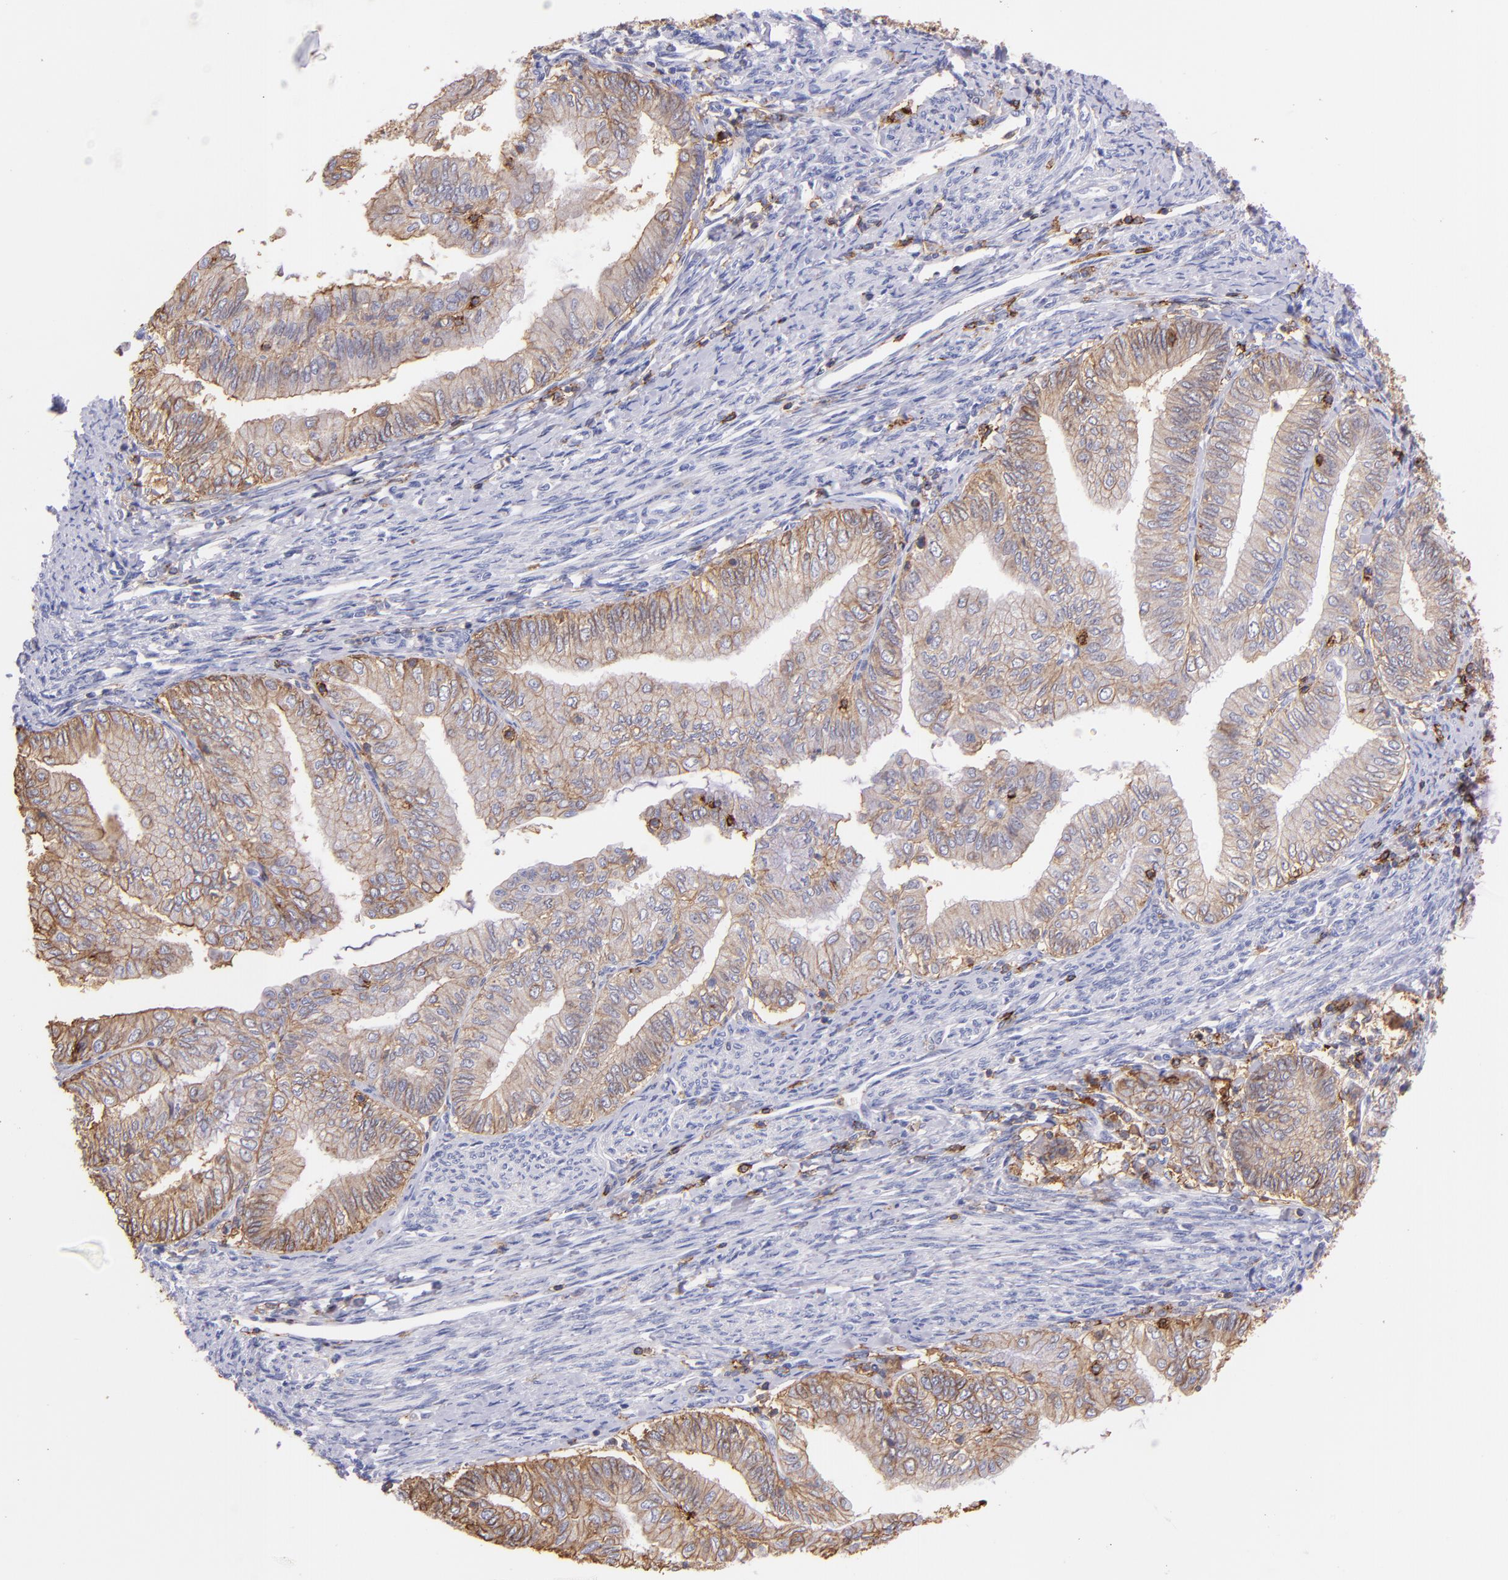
{"staining": {"intensity": "weak", "quantity": ">75%", "location": "cytoplasmic/membranous"}, "tissue": "endometrial cancer", "cell_type": "Tumor cells", "image_type": "cancer", "snomed": [{"axis": "morphology", "description": "Adenocarcinoma, NOS"}, {"axis": "topography", "description": "Endometrium"}], "caption": "Approximately >75% of tumor cells in human endometrial cancer (adenocarcinoma) exhibit weak cytoplasmic/membranous protein positivity as visualized by brown immunohistochemical staining.", "gene": "SPN", "patient": {"sex": "female", "age": 66}}